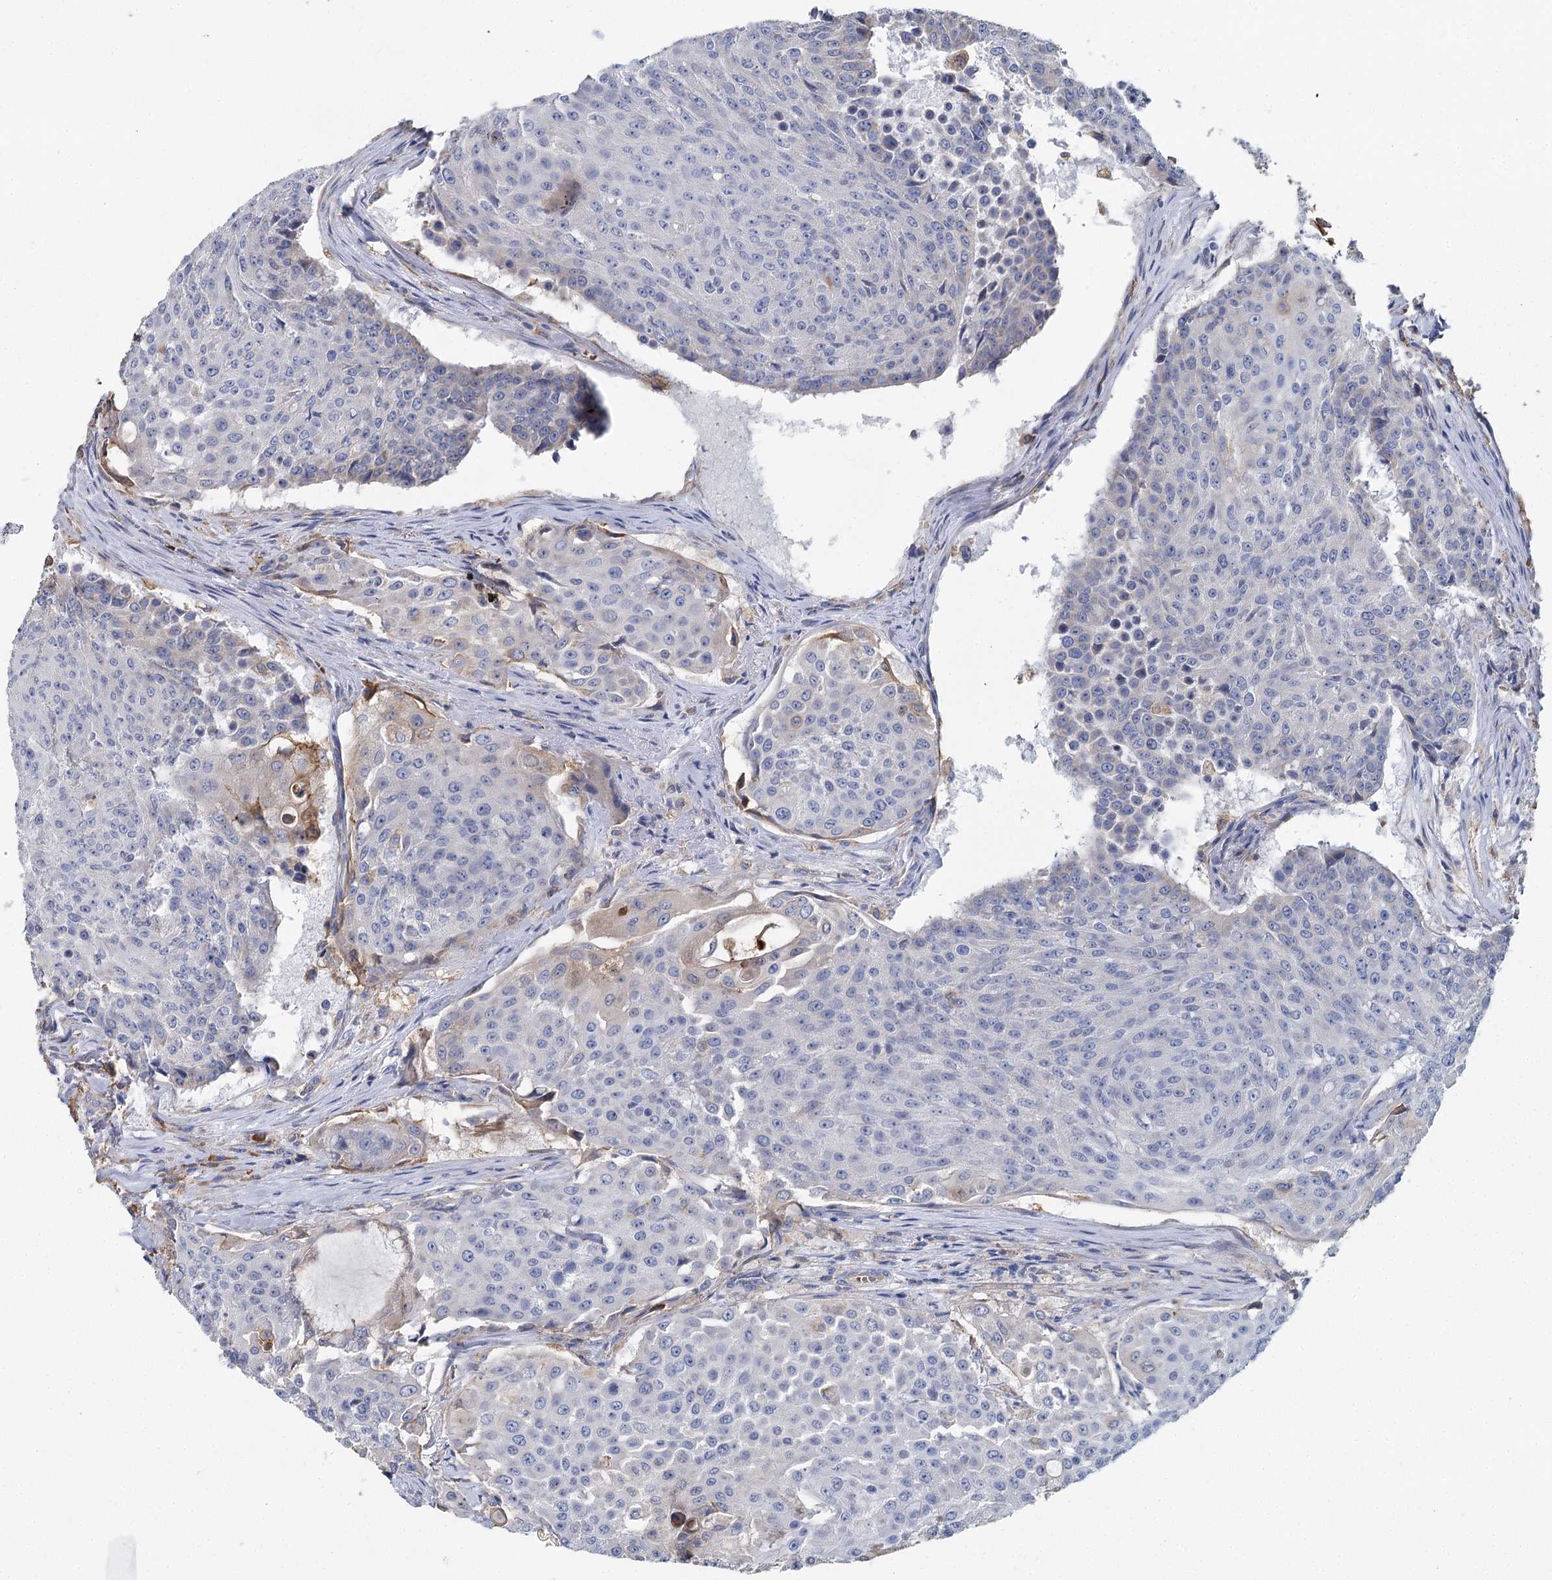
{"staining": {"intensity": "negative", "quantity": "none", "location": "none"}, "tissue": "urothelial cancer", "cell_type": "Tumor cells", "image_type": "cancer", "snomed": [{"axis": "morphology", "description": "Urothelial carcinoma, High grade"}, {"axis": "topography", "description": "Urinary bladder"}], "caption": "High-grade urothelial carcinoma was stained to show a protein in brown. There is no significant staining in tumor cells. The staining was performed using DAB to visualize the protein expression in brown, while the nuclei were stained in blue with hematoxylin (Magnification: 20x).", "gene": "ANKRD16", "patient": {"sex": "female", "age": 63}}